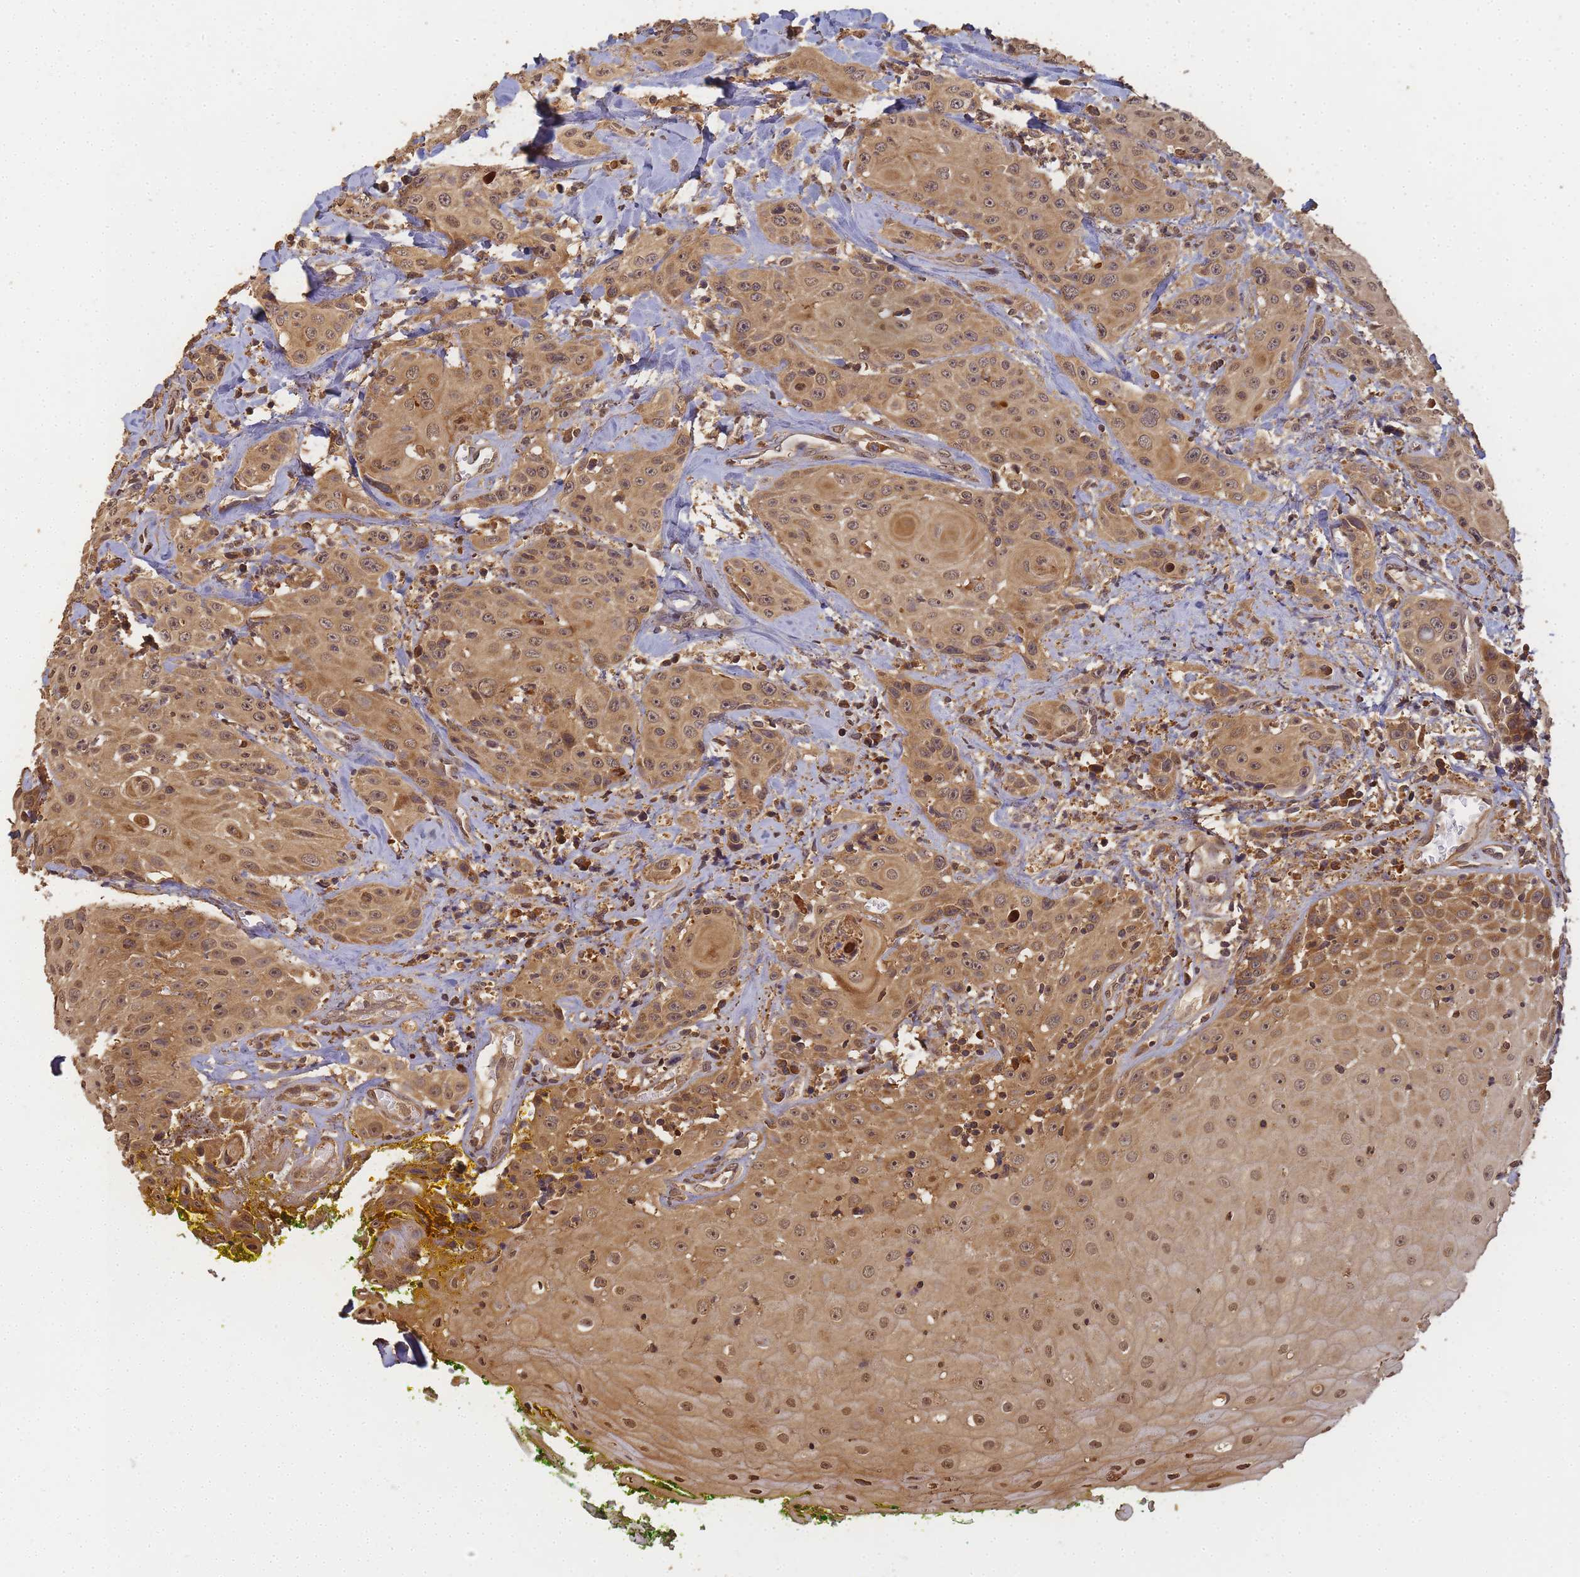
{"staining": {"intensity": "moderate", "quantity": ">75%", "location": "cytoplasmic/membranous,nuclear"}, "tissue": "head and neck cancer", "cell_type": "Tumor cells", "image_type": "cancer", "snomed": [{"axis": "morphology", "description": "Squamous cell carcinoma, NOS"}, {"axis": "topography", "description": "Oral tissue"}, {"axis": "topography", "description": "Head-Neck"}], "caption": "The immunohistochemical stain labels moderate cytoplasmic/membranous and nuclear expression in tumor cells of head and neck cancer tissue.", "gene": "ALKBH1", "patient": {"sex": "female", "age": 82}}